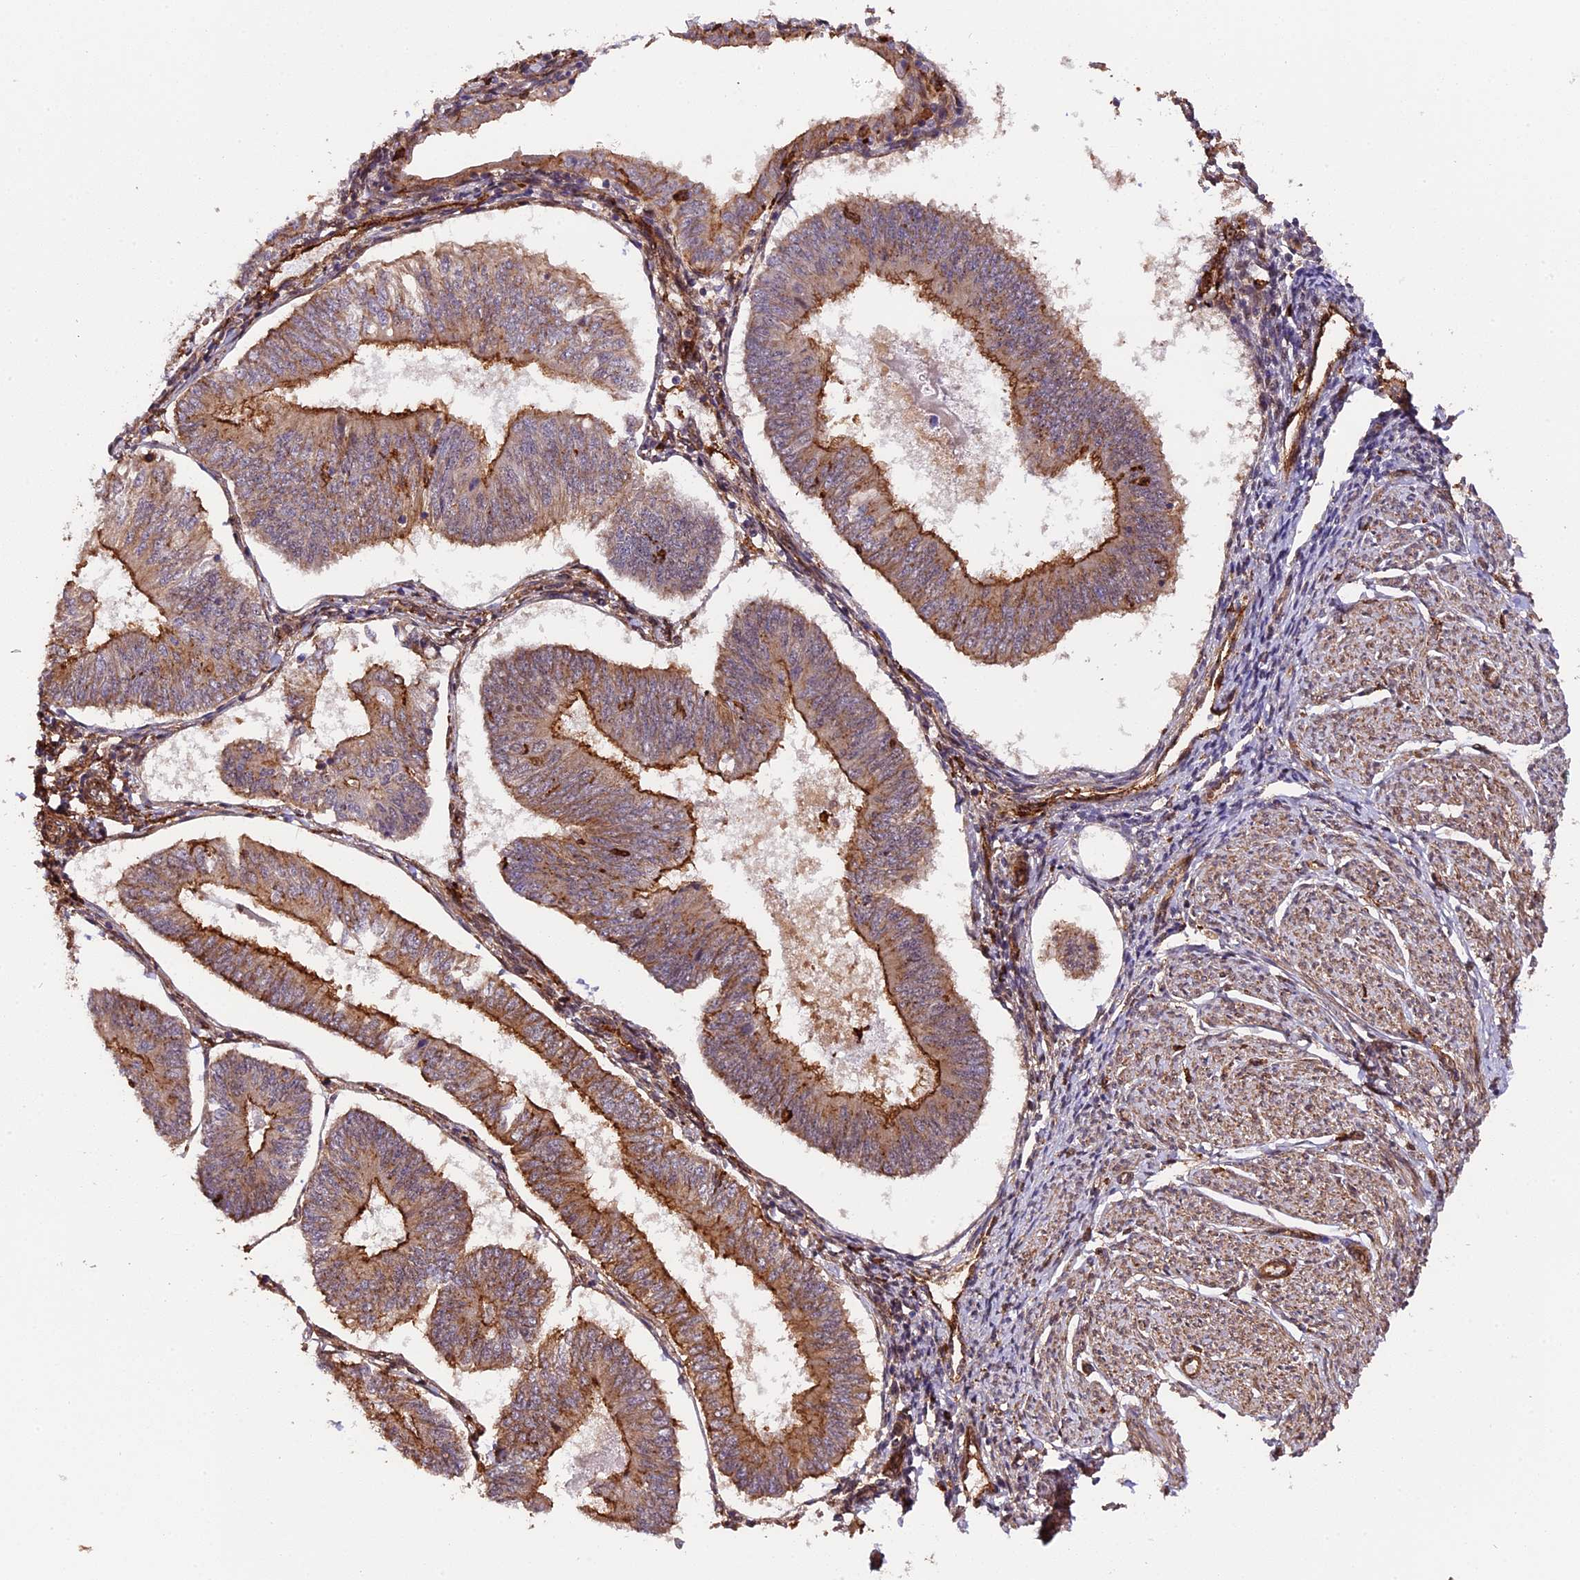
{"staining": {"intensity": "moderate", "quantity": "25%-75%", "location": "cytoplasmic/membranous"}, "tissue": "endometrial cancer", "cell_type": "Tumor cells", "image_type": "cancer", "snomed": [{"axis": "morphology", "description": "Adenocarcinoma, NOS"}, {"axis": "topography", "description": "Endometrium"}], "caption": "Human endometrial cancer stained with a protein marker displays moderate staining in tumor cells.", "gene": "HERPUD1", "patient": {"sex": "female", "age": 58}}